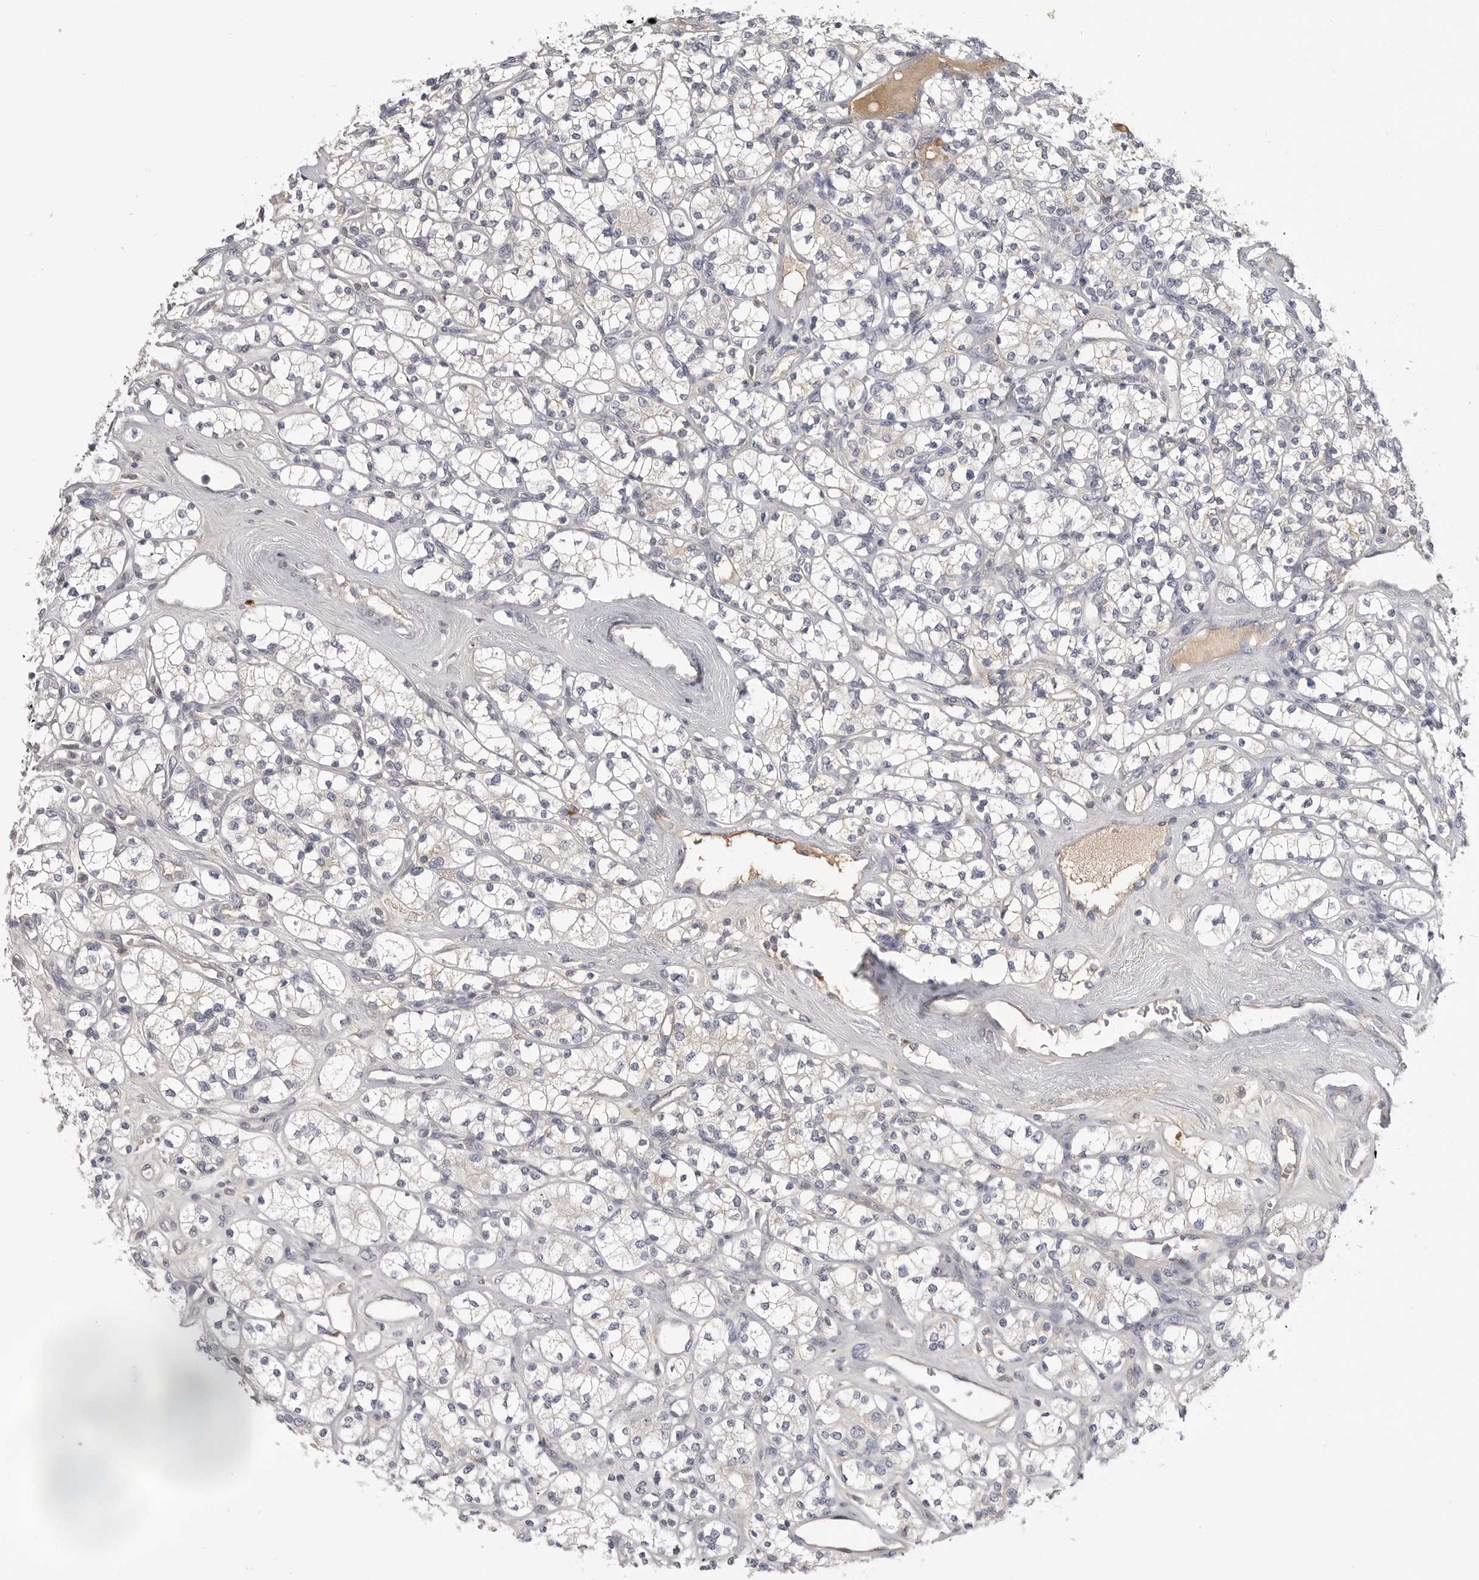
{"staining": {"intensity": "negative", "quantity": "none", "location": "none"}, "tissue": "renal cancer", "cell_type": "Tumor cells", "image_type": "cancer", "snomed": [{"axis": "morphology", "description": "Adenocarcinoma, NOS"}, {"axis": "topography", "description": "Kidney"}], "caption": "Renal adenocarcinoma was stained to show a protein in brown. There is no significant staining in tumor cells. Nuclei are stained in blue.", "gene": "FKBP2", "patient": {"sex": "male", "age": 77}}